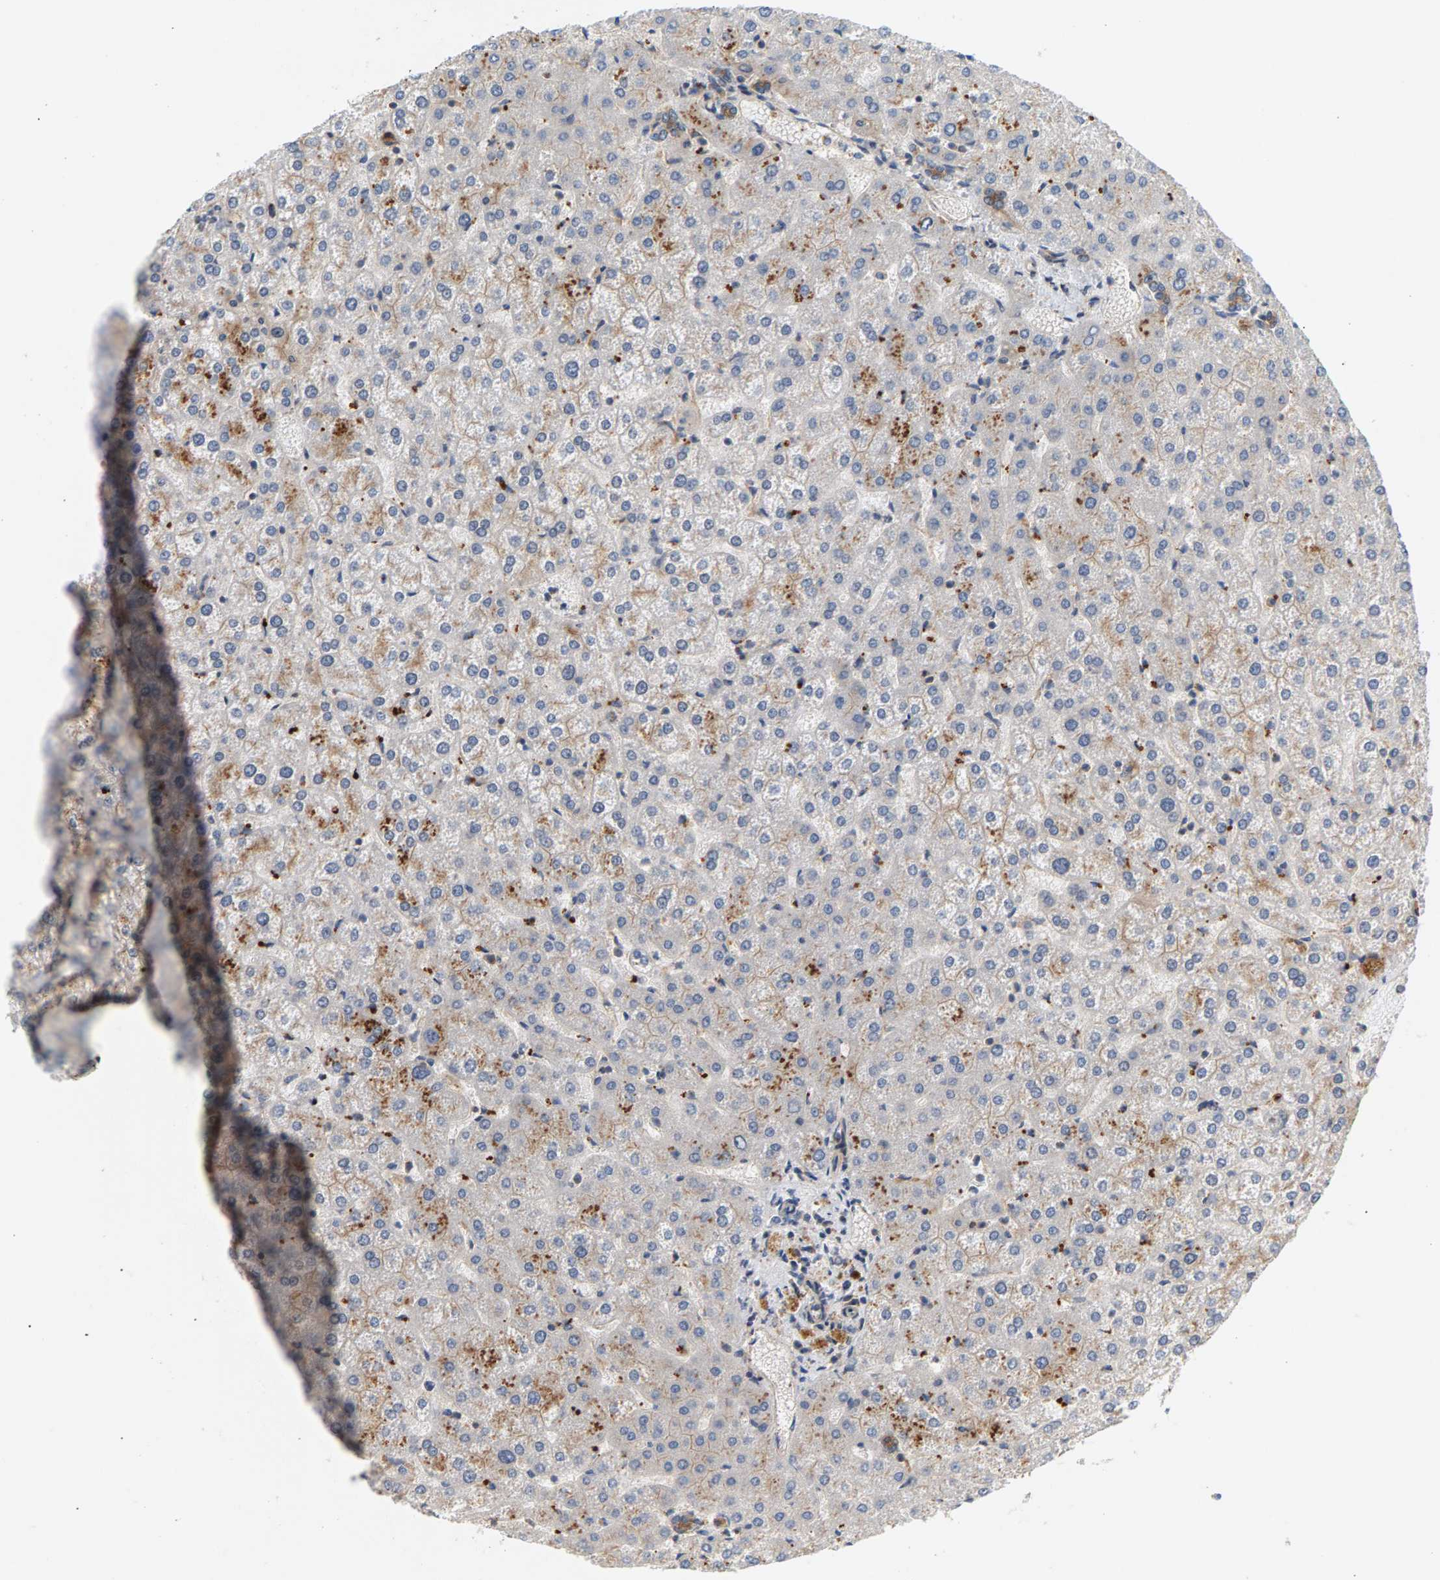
{"staining": {"intensity": "moderate", "quantity": "25%-75%", "location": "cytoplasmic/membranous"}, "tissue": "liver", "cell_type": "Cholangiocytes", "image_type": "normal", "snomed": [{"axis": "morphology", "description": "Normal tissue, NOS"}, {"axis": "topography", "description": "Liver"}], "caption": "Liver stained with a brown dye exhibits moderate cytoplasmic/membranous positive positivity in about 25%-75% of cholangiocytes.", "gene": "MAP2K5", "patient": {"sex": "female", "age": 32}}